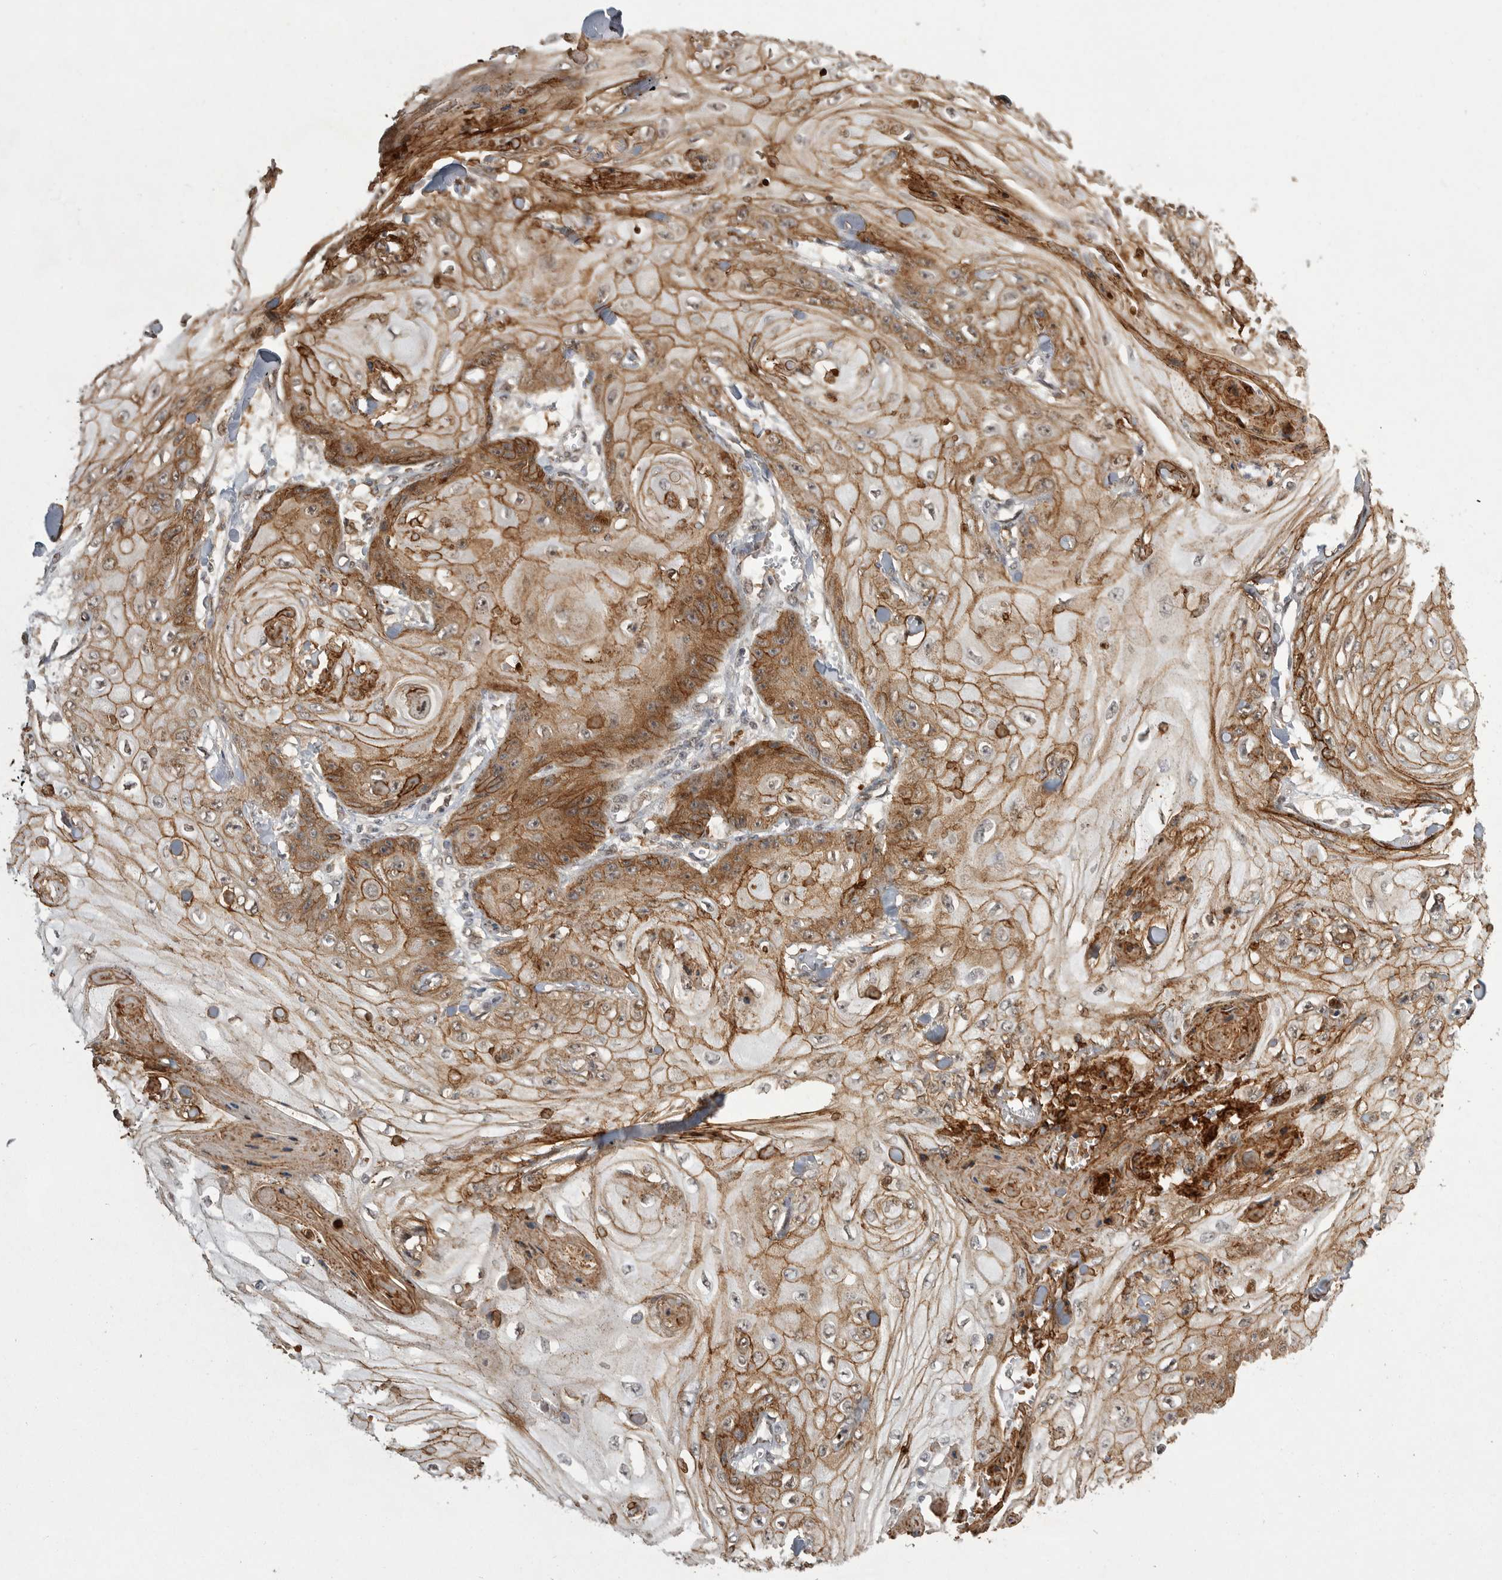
{"staining": {"intensity": "moderate", "quantity": ">75%", "location": "cytoplasmic/membranous"}, "tissue": "skin cancer", "cell_type": "Tumor cells", "image_type": "cancer", "snomed": [{"axis": "morphology", "description": "Squamous cell carcinoma, NOS"}, {"axis": "topography", "description": "Skin"}], "caption": "Human skin cancer (squamous cell carcinoma) stained with a protein marker displays moderate staining in tumor cells.", "gene": "NECTIN1", "patient": {"sex": "male", "age": 74}}